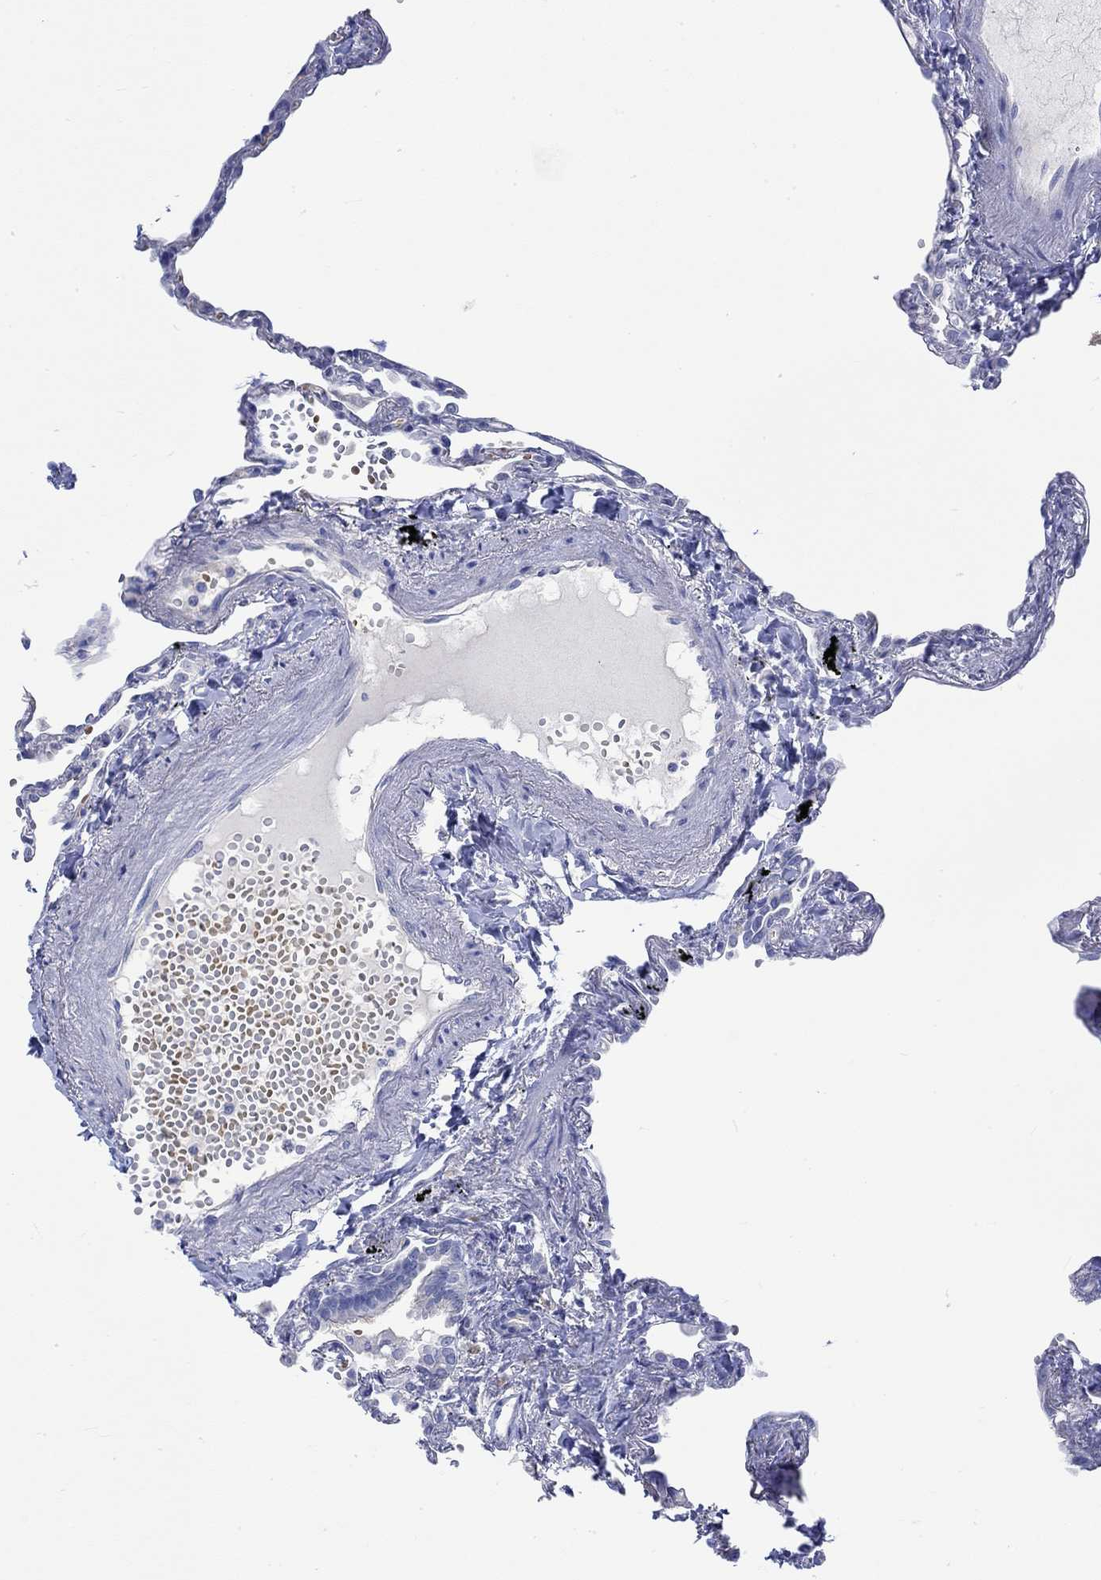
{"staining": {"intensity": "negative", "quantity": "none", "location": "none"}, "tissue": "lung", "cell_type": "Alveolar cells", "image_type": "normal", "snomed": [{"axis": "morphology", "description": "Normal tissue, NOS"}, {"axis": "topography", "description": "Lung"}], "caption": "This is an IHC photomicrograph of unremarkable human lung. There is no staining in alveolar cells.", "gene": "KCNA1", "patient": {"sex": "male", "age": 78}}